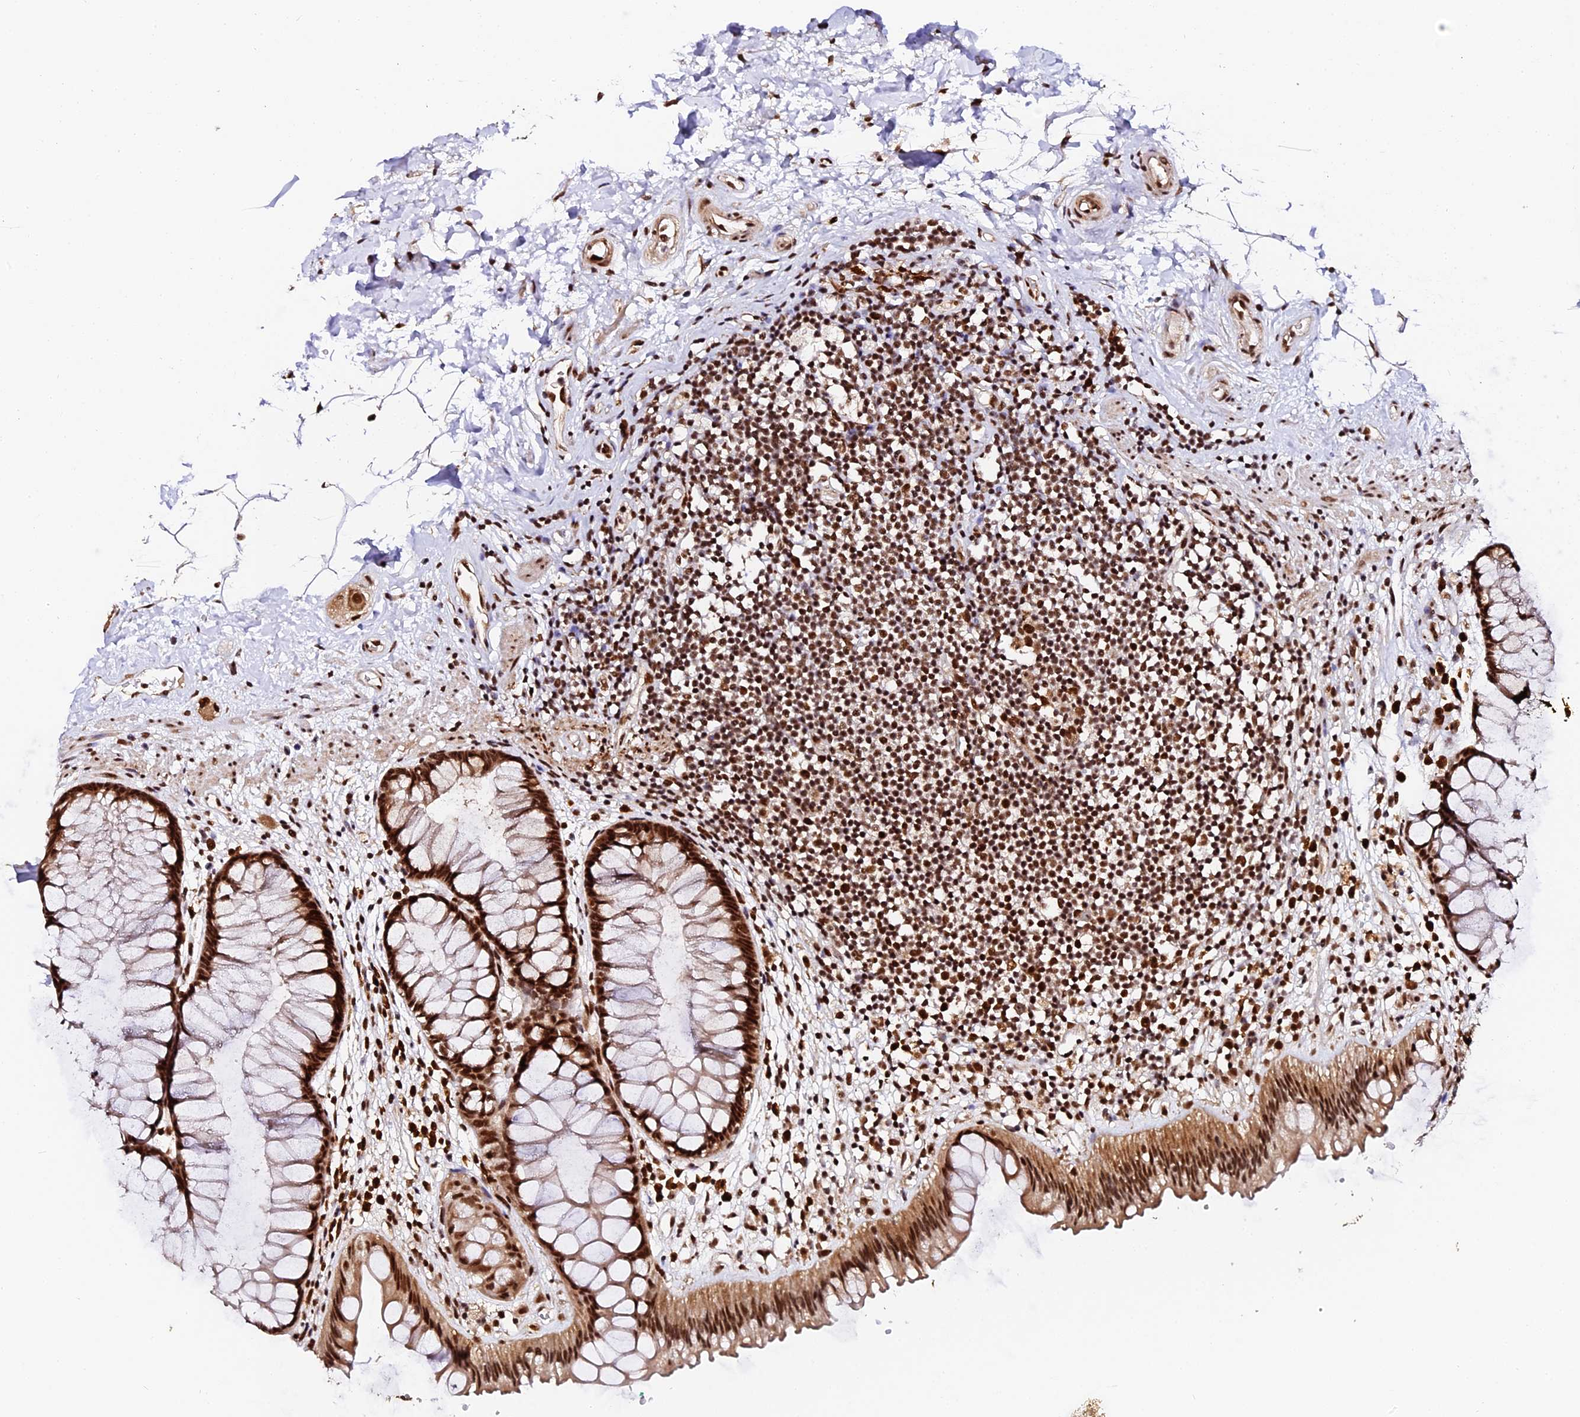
{"staining": {"intensity": "strong", "quantity": ">75%", "location": "cytoplasmic/membranous,nuclear"}, "tissue": "rectum", "cell_type": "Glandular cells", "image_type": "normal", "snomed": [{"axis": "morphology", "description": "Normal tissue, NOS"}, {"axis": "topography", "description": "Rectum"}], "caption": "This photomicrograph reveals immunohistochemistry staining of benign rectum, with high strong cytoplasmic/membranous,nuclear positivity in approximately >75% of glandular cells.", "gene": "MCRS1", "patient": {"sex": "male", "age": 51}}